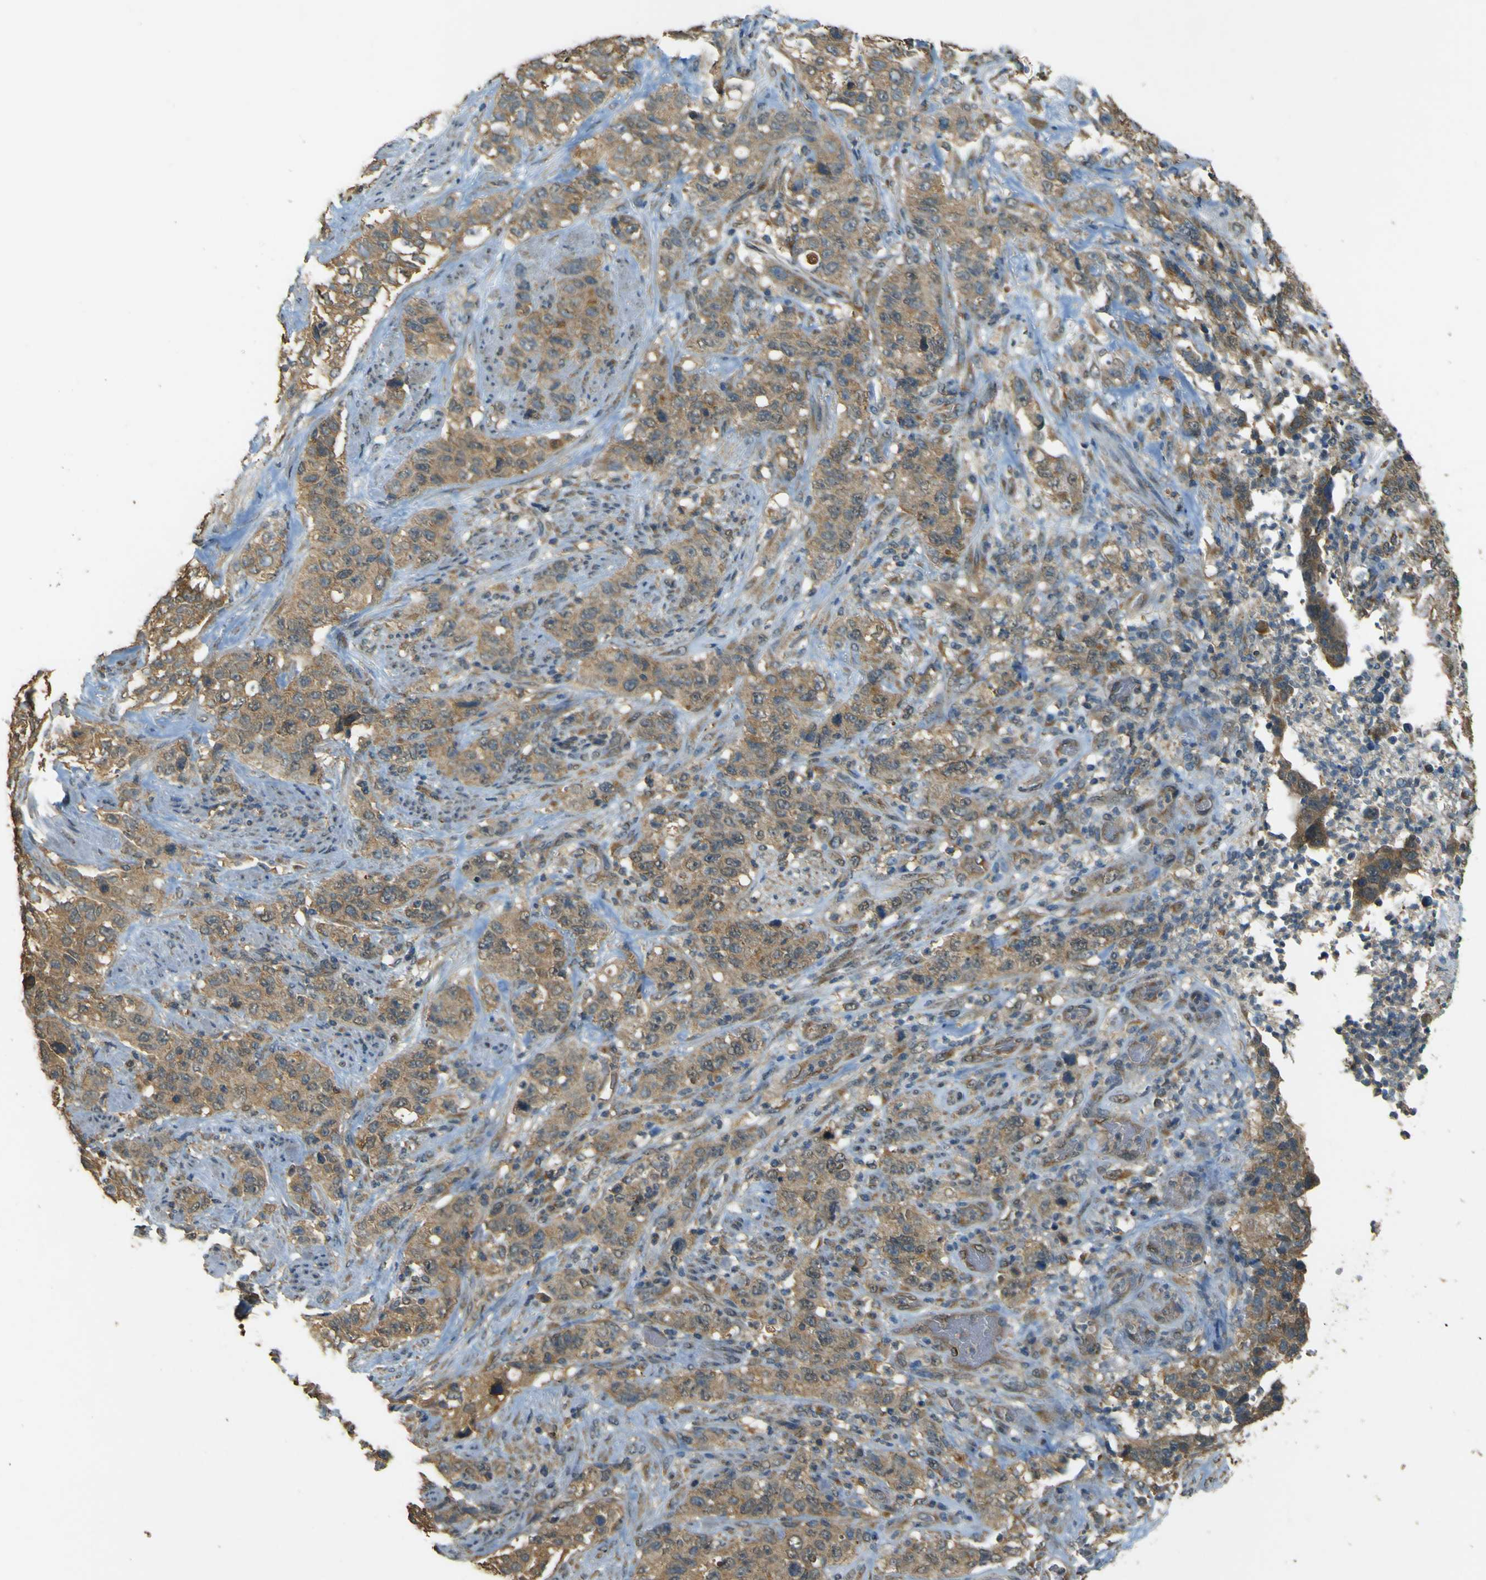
{"staining": {"intensity": "moderate", "quantity": ">75%", "location": "cytoplasmic/membranous"}, "tissue": "stomach cancer", "cell_type": "Tumor cells", "image_type": "cancer", "snomed": [{"axis": "morphology", "description": "Adenocarcinoma, NOS"}, {"axis": "topography", "description": "Stomach"}], "caption": "A brown stain labels moderate cytoplasmic/membranous staining of a protein in adenocarcinoma (stomach) tumor cells.", "gene": "GOLGA1", "patient": {"sex": "male", "age": 48}}